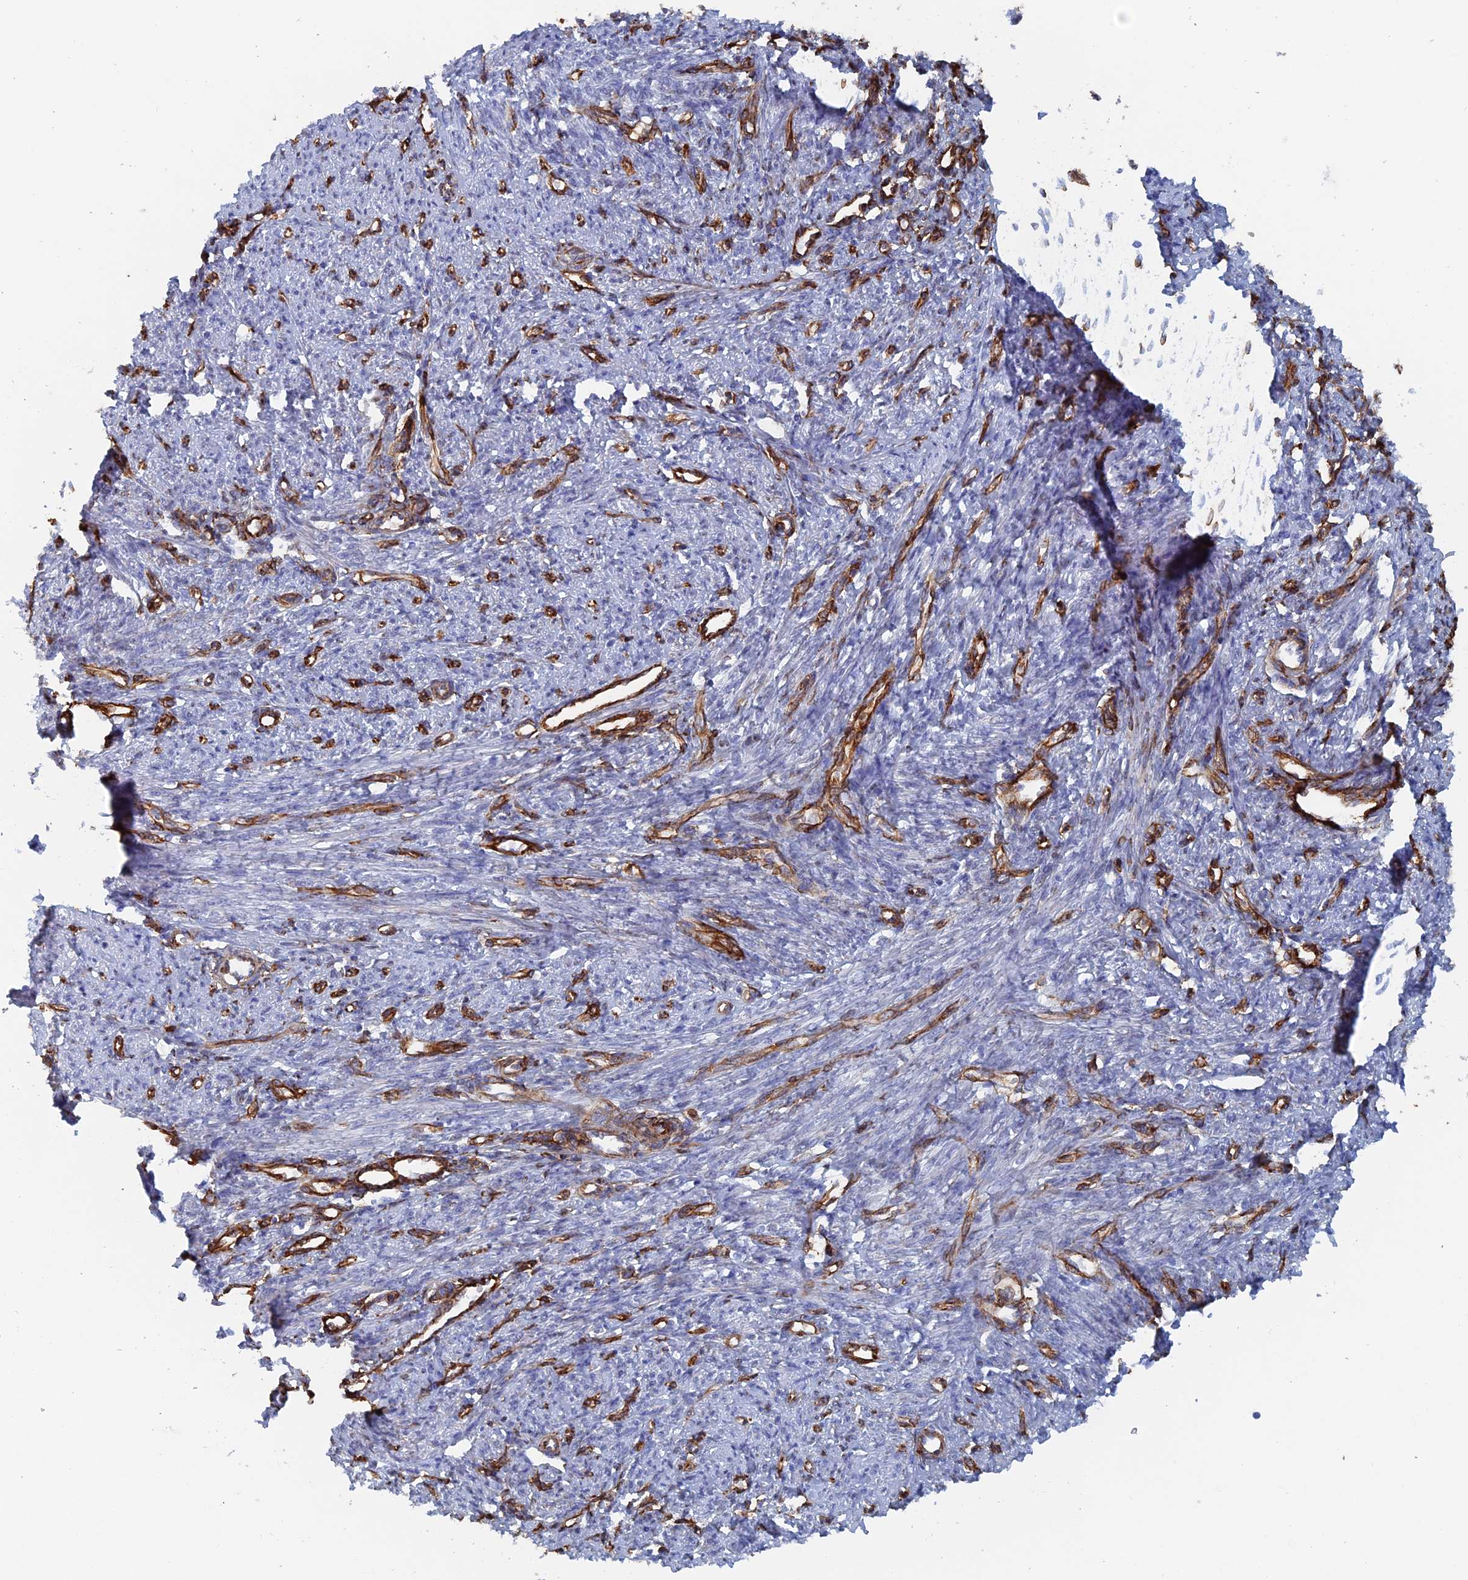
{"staining": {"intensity": "negative", "quantity": "none", "location": "none"}, "tissue": "smooth muscle", "cell_type": "Smooth muscle cells", "image_type": "normal", "snomed": [{"axis": "morphology", "description": "Normal tissue, NOS"}, {"axis": "topography", "description": "Smooth muscle"}, {"axis": "topography", "description": "Uterus"}], "caption": "High power microscopy histopathology image of an IHC image of benign smooth muscle, revealing no significant staining in smooth muscle cells. (DAB (3,3'-diaminobenzidine) IHC with hematoxylin counter stain).", "gene": "COG7", "patient": {"sex": "female", "age": 59}}